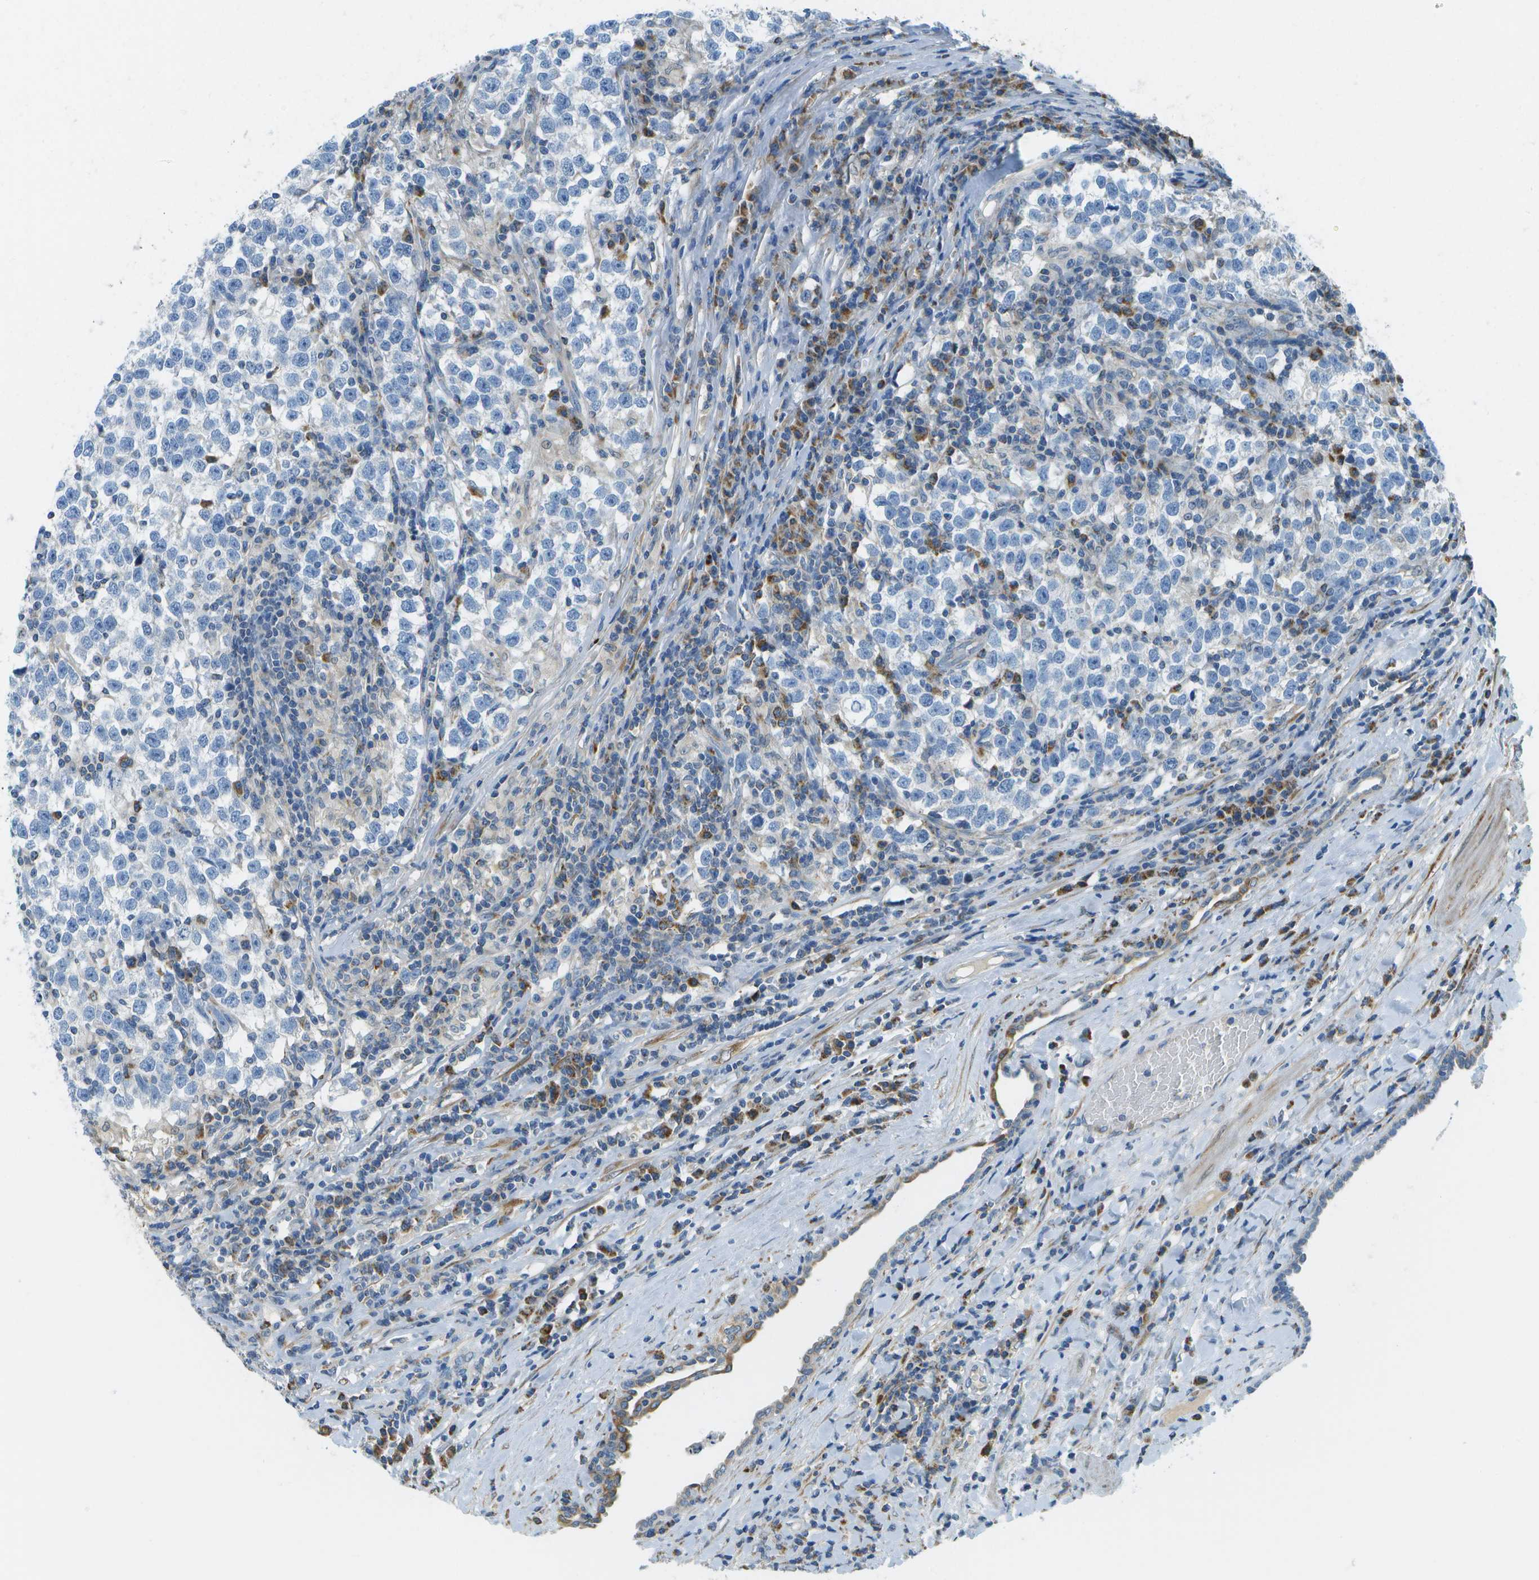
{"staining": {"intensity": "negative", "quantity": "none", "location": "none"}, "tissue": "testis cancer", "cell_type": "Tumor cells", "image_type": "cancer", "snomed": [{"axis": "morphology", "description": "Normal tissue, NOS"}, {"axis": "morphology", "description": "Seminoma, NOS"}, {"axis": "topography", "description": "Testis"}], "caption": "This is a image of immunohistochemistry (IHC) staining of seminoma (testis), which shows no staining in tumor cells.", "gene": "PTGIS", "patient": {"sex": "male", "age": 43}}